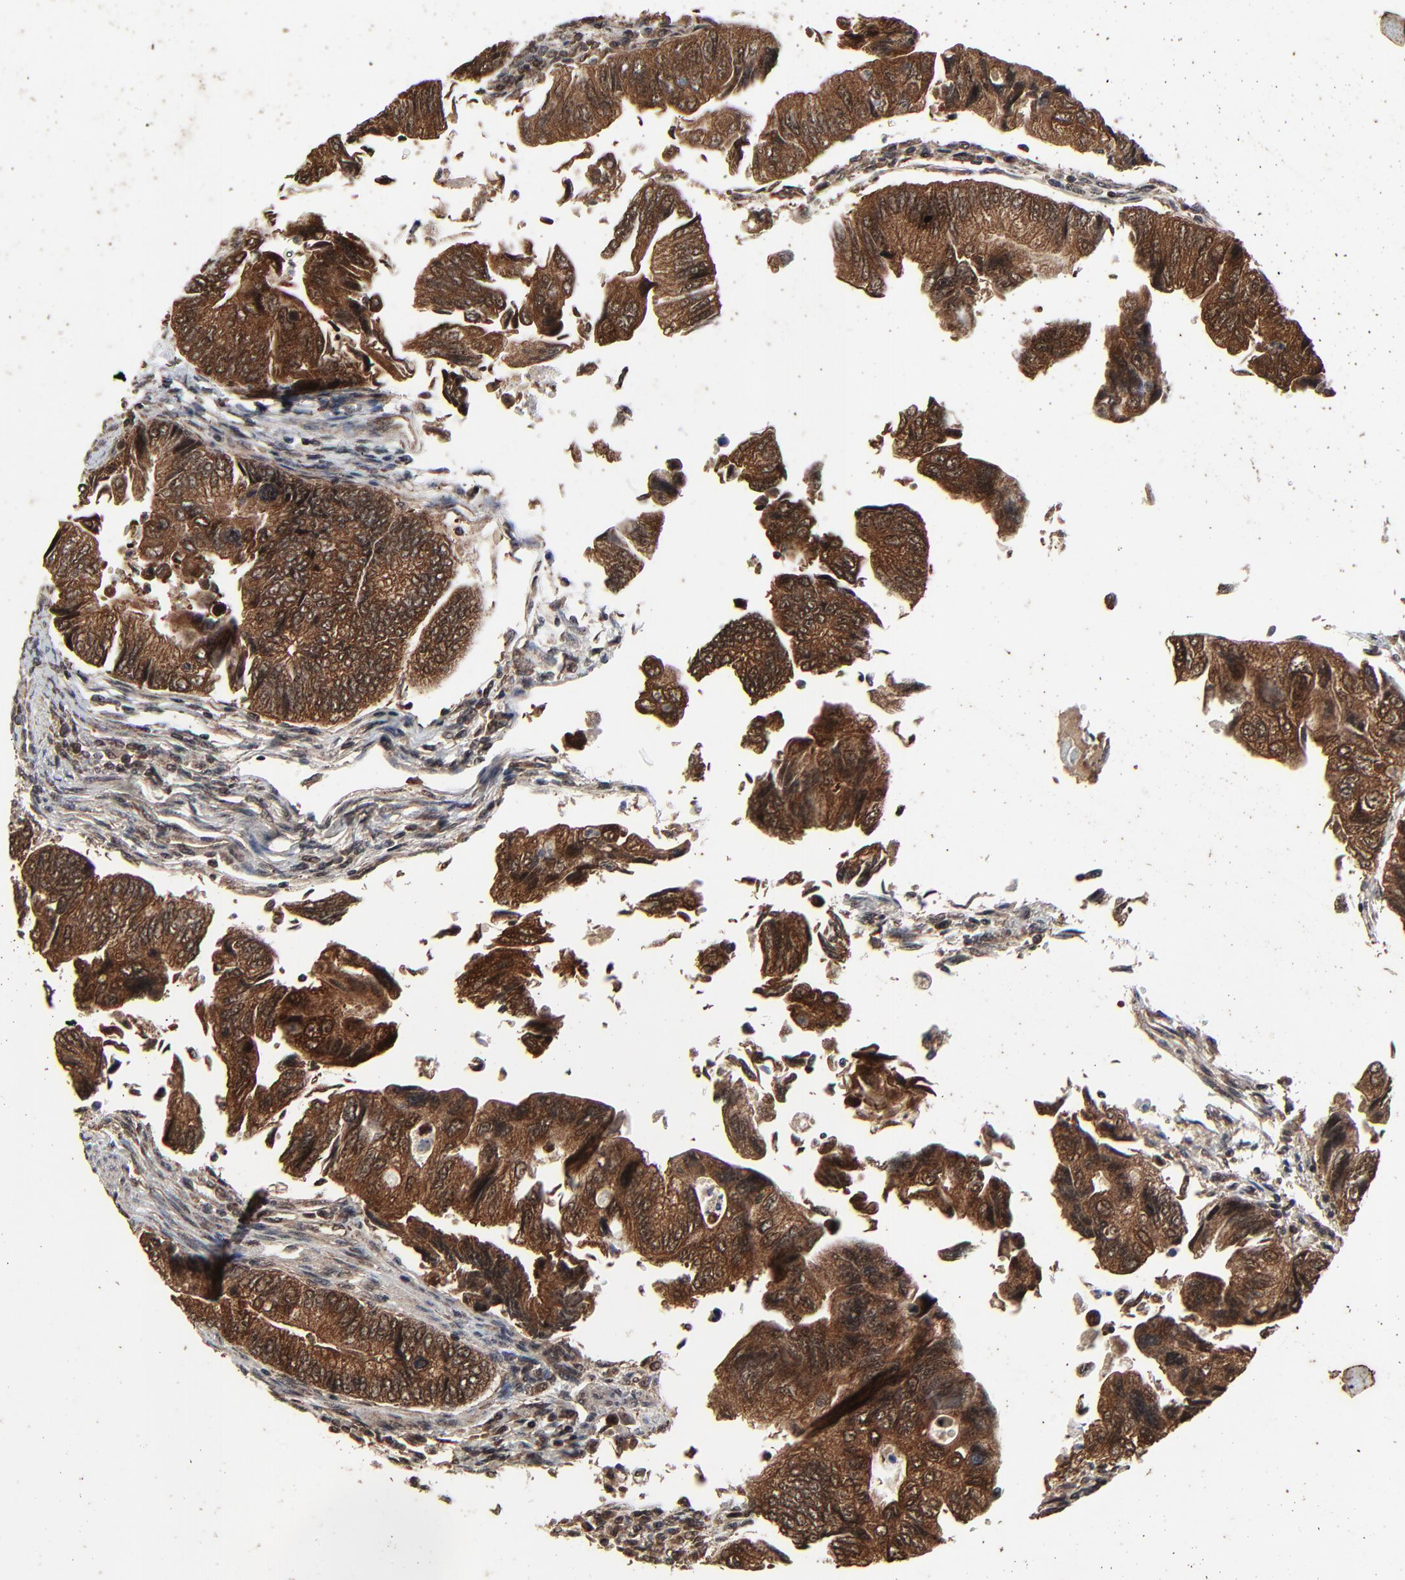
{"staining": {"intensity": "moderate", "quantity": ">75%", "location": "cytoplasmic/membranous,nuclear"}, "tissue": "colorectal cancer", "cell_type": "Tumor cells", "image_type": "cancer", "snomed": [{"axis": "morphology", "description": "Adenocarcinoma, NOS"}, {"axis": "topography", "description": "Colon"}], "caption": "This is an image of immunohistochemistry (IHC) staining of colorectal cancer (adenocarcinoma), which shows moderate positivity in the cytoplasmic/membranous and nuclear of tumor cells.", "gene": "RHOJ", "patient": {"sex": "female", "age": 11}}